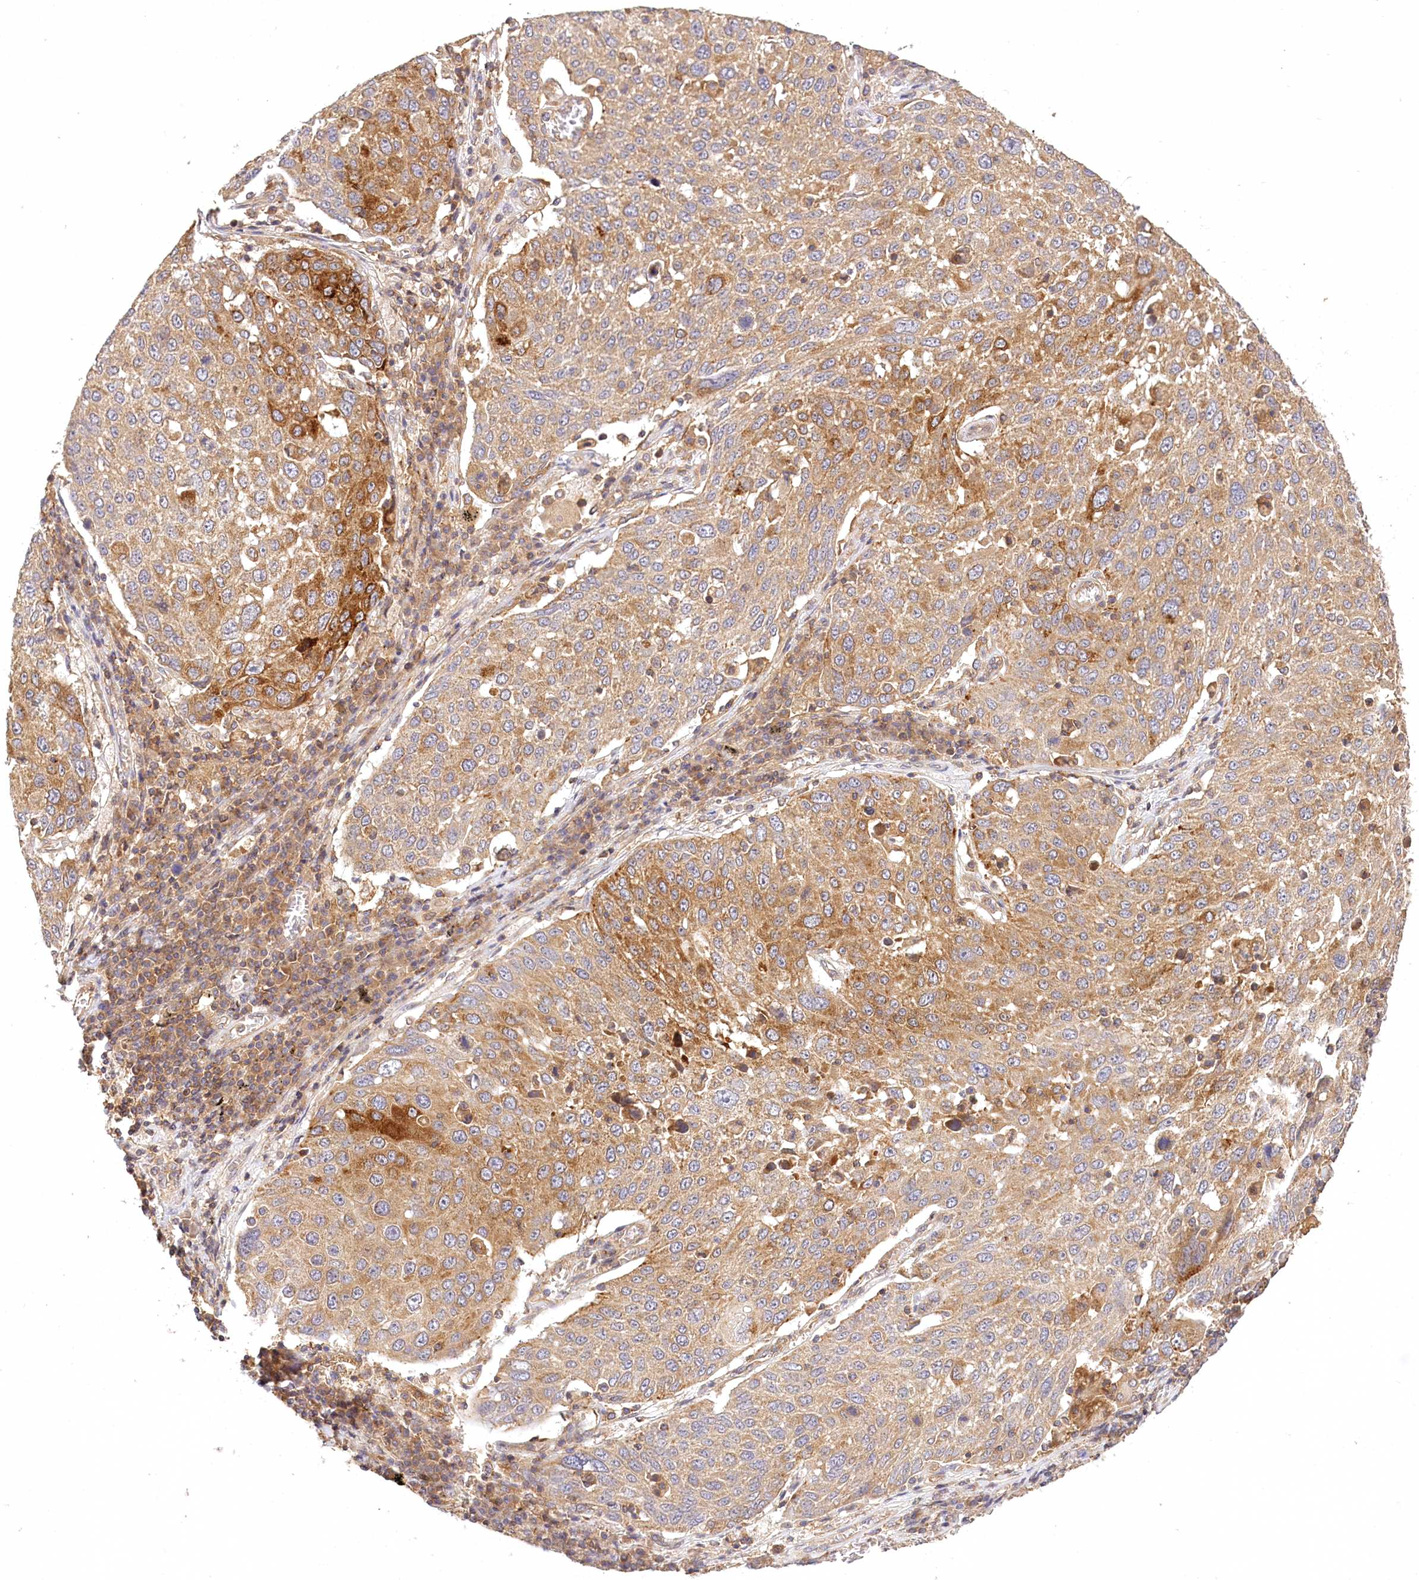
{"staining": {"intensity": "moderate", "quantity": ">75%", "location": "cytoplasmic/membranous"}, "tissue": "lung cancer", "cell_type": "Tumor cells", "image_type": "cancer", "snomed": [{"axis": "morphology", "description": "Squamous cell carcinoma, NOS"}, {"axis": "topography", "description": "Lung"}], "caption": "A brown stain shows moderate cytoplasmic/membranous expression of a protein in lung cancer tumor cells. The protein of interest is stained brown, and the nuclei are stained in blue (DAB (3,3'-diaminobenzidine) IHC with brightfield microscopy, high magnification).", "gene": "LSS", "patient": {"sex": "male", "age": 65}}